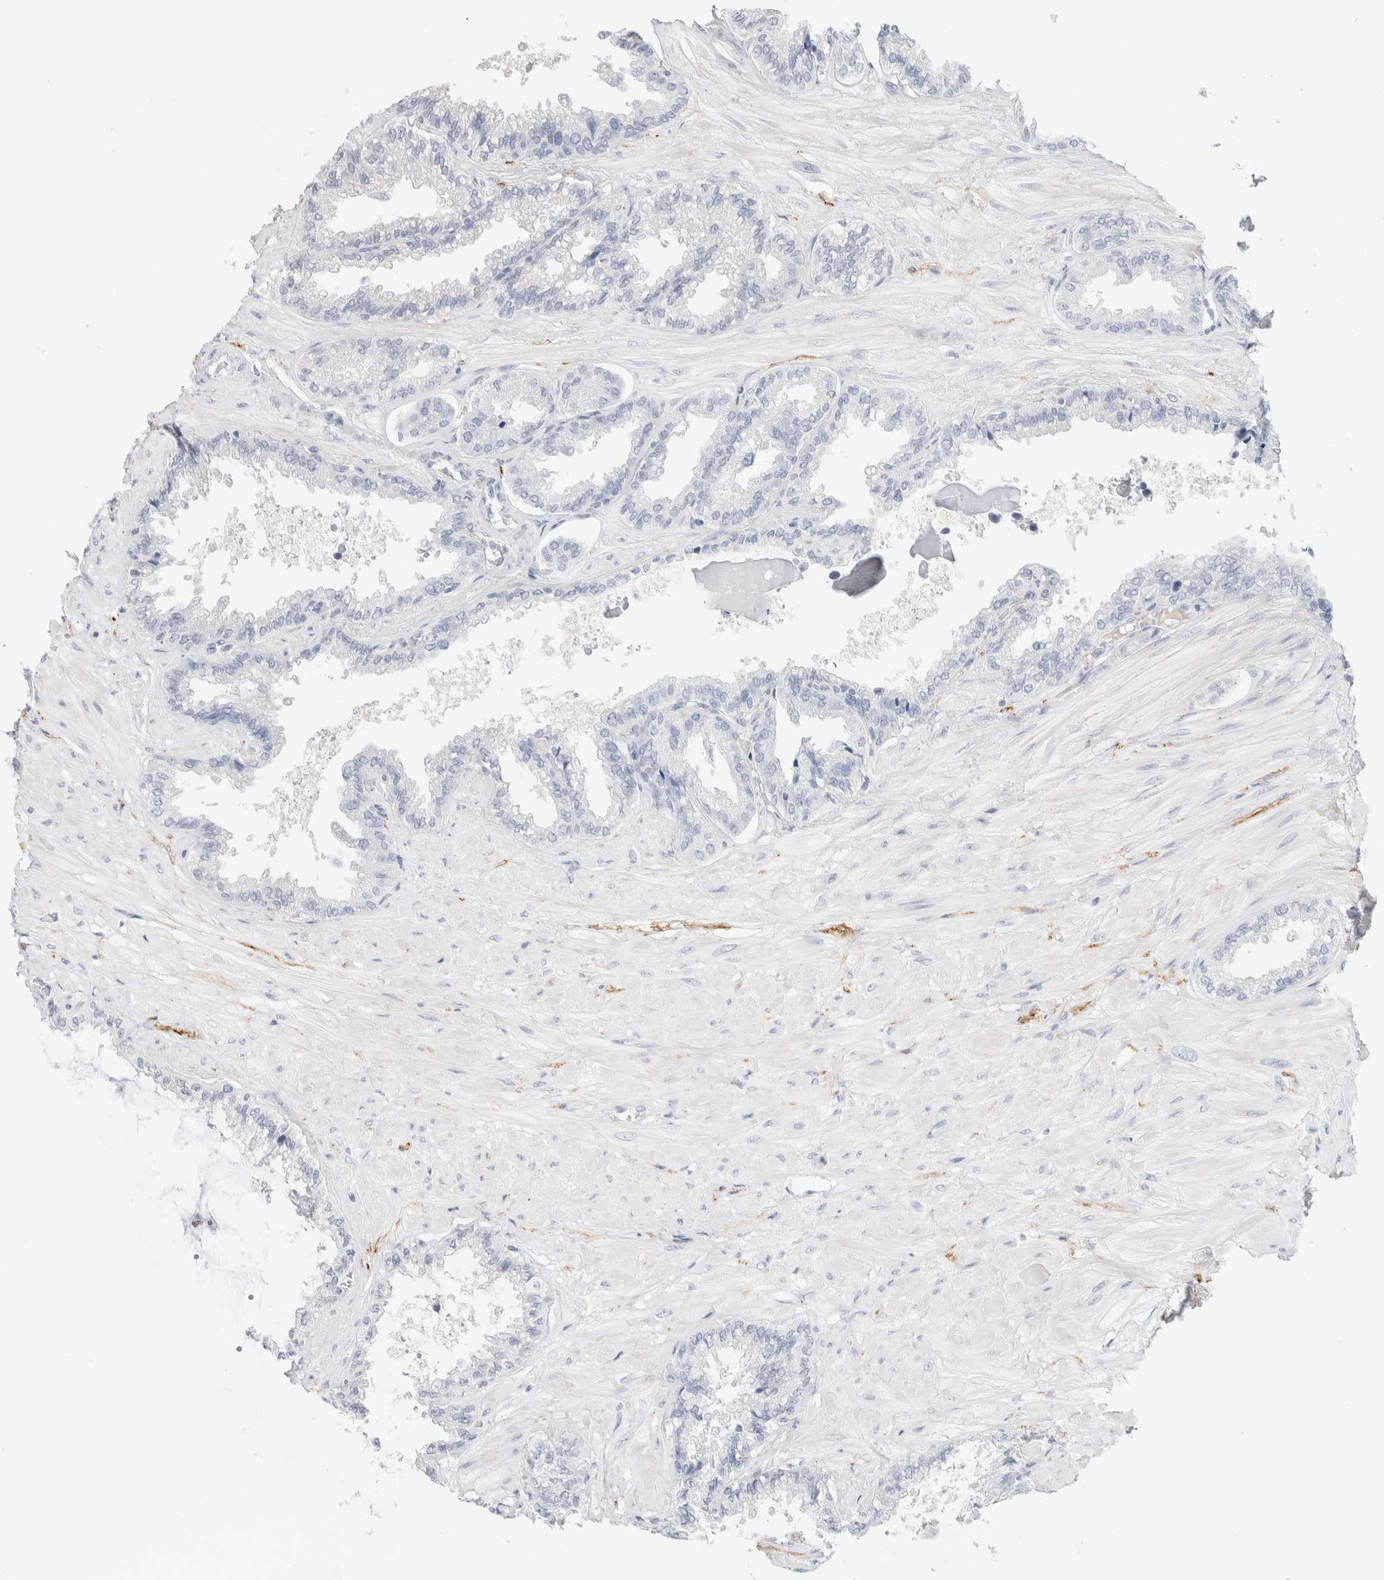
{"staining": {"intensity": "negative", "quantity": "none", "location": "none"}, "tissue": "seminal vesicle", "cell_type": "Glandular cells", "image_type": "normal", "snomed": [{"axis": "morphology", "description": "Normal tissue, NOS"}, {"axis": "topography", "description": "Seminal veicle"}], "caption": "Micrograph shows no protein positivity in glandular cells of benign seminal vesicle. Brightfield microscopy of immunohistochemistry stained with DAB (brown) and hematoxylin (blue), captured at high magnification.", "gene": "RTN4", "patient": {"sex": "male", "age": 46}}